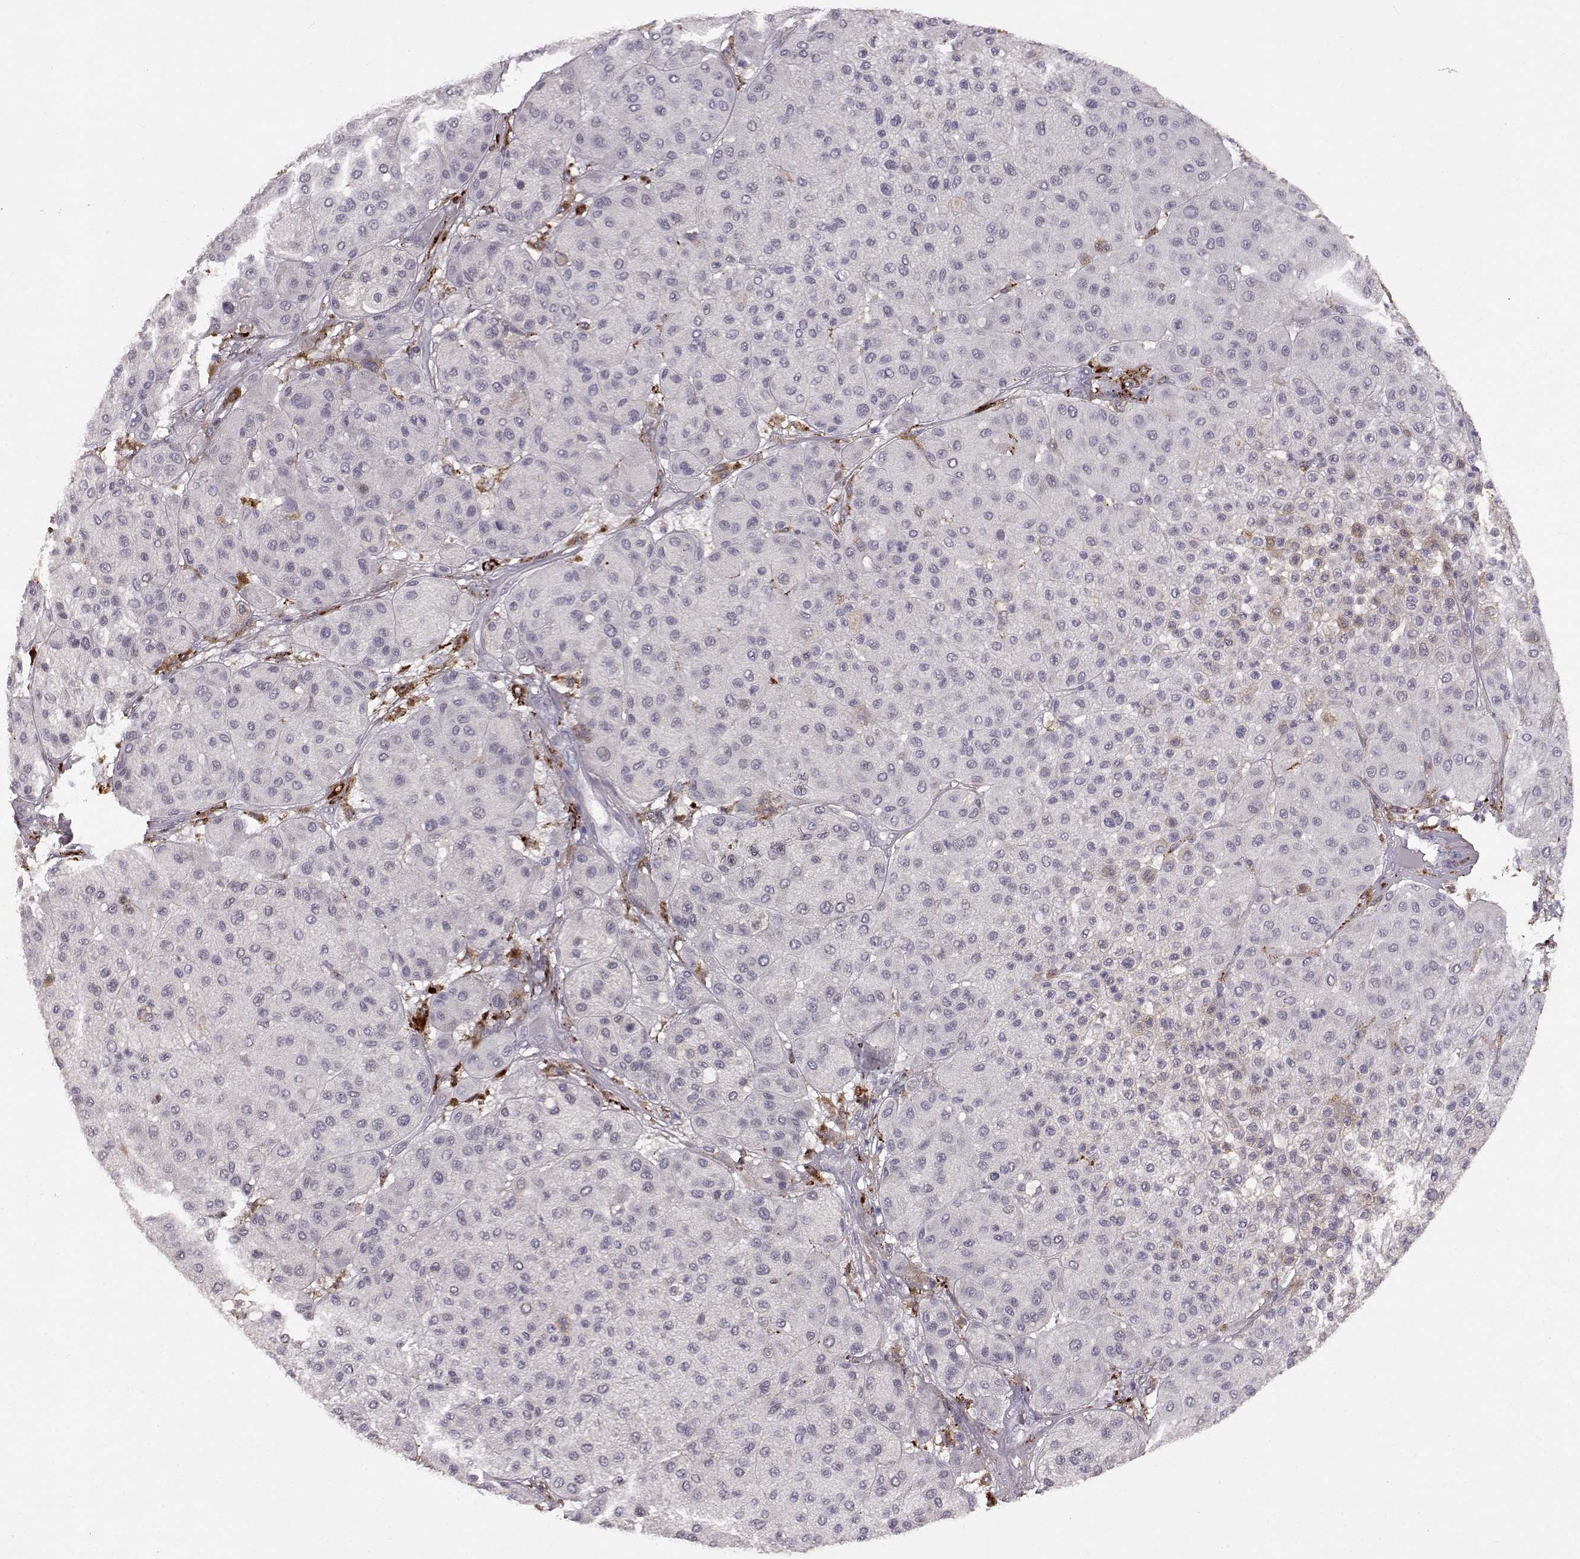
{"staining": {"intensity": "negative", "quantity": "none", "location": "none"}, "tissue": "melanoma", "cell_type": "Tumor cells", "image_type": "cancer", "snomed": [{"axis": "morphology", "description": "Malignant melanoma, Metastatic site"}, {"axis": "topography", "description": "Smooth muscle"}], "caption": "High magnification brightfield microscopy of melanoma stained with DAB (brown) and counterstained with hematoxylin (blue): tumor cells show no significant positivity.", "gene": "CCNF", "patient": {"sex": "male", "age": 41}}